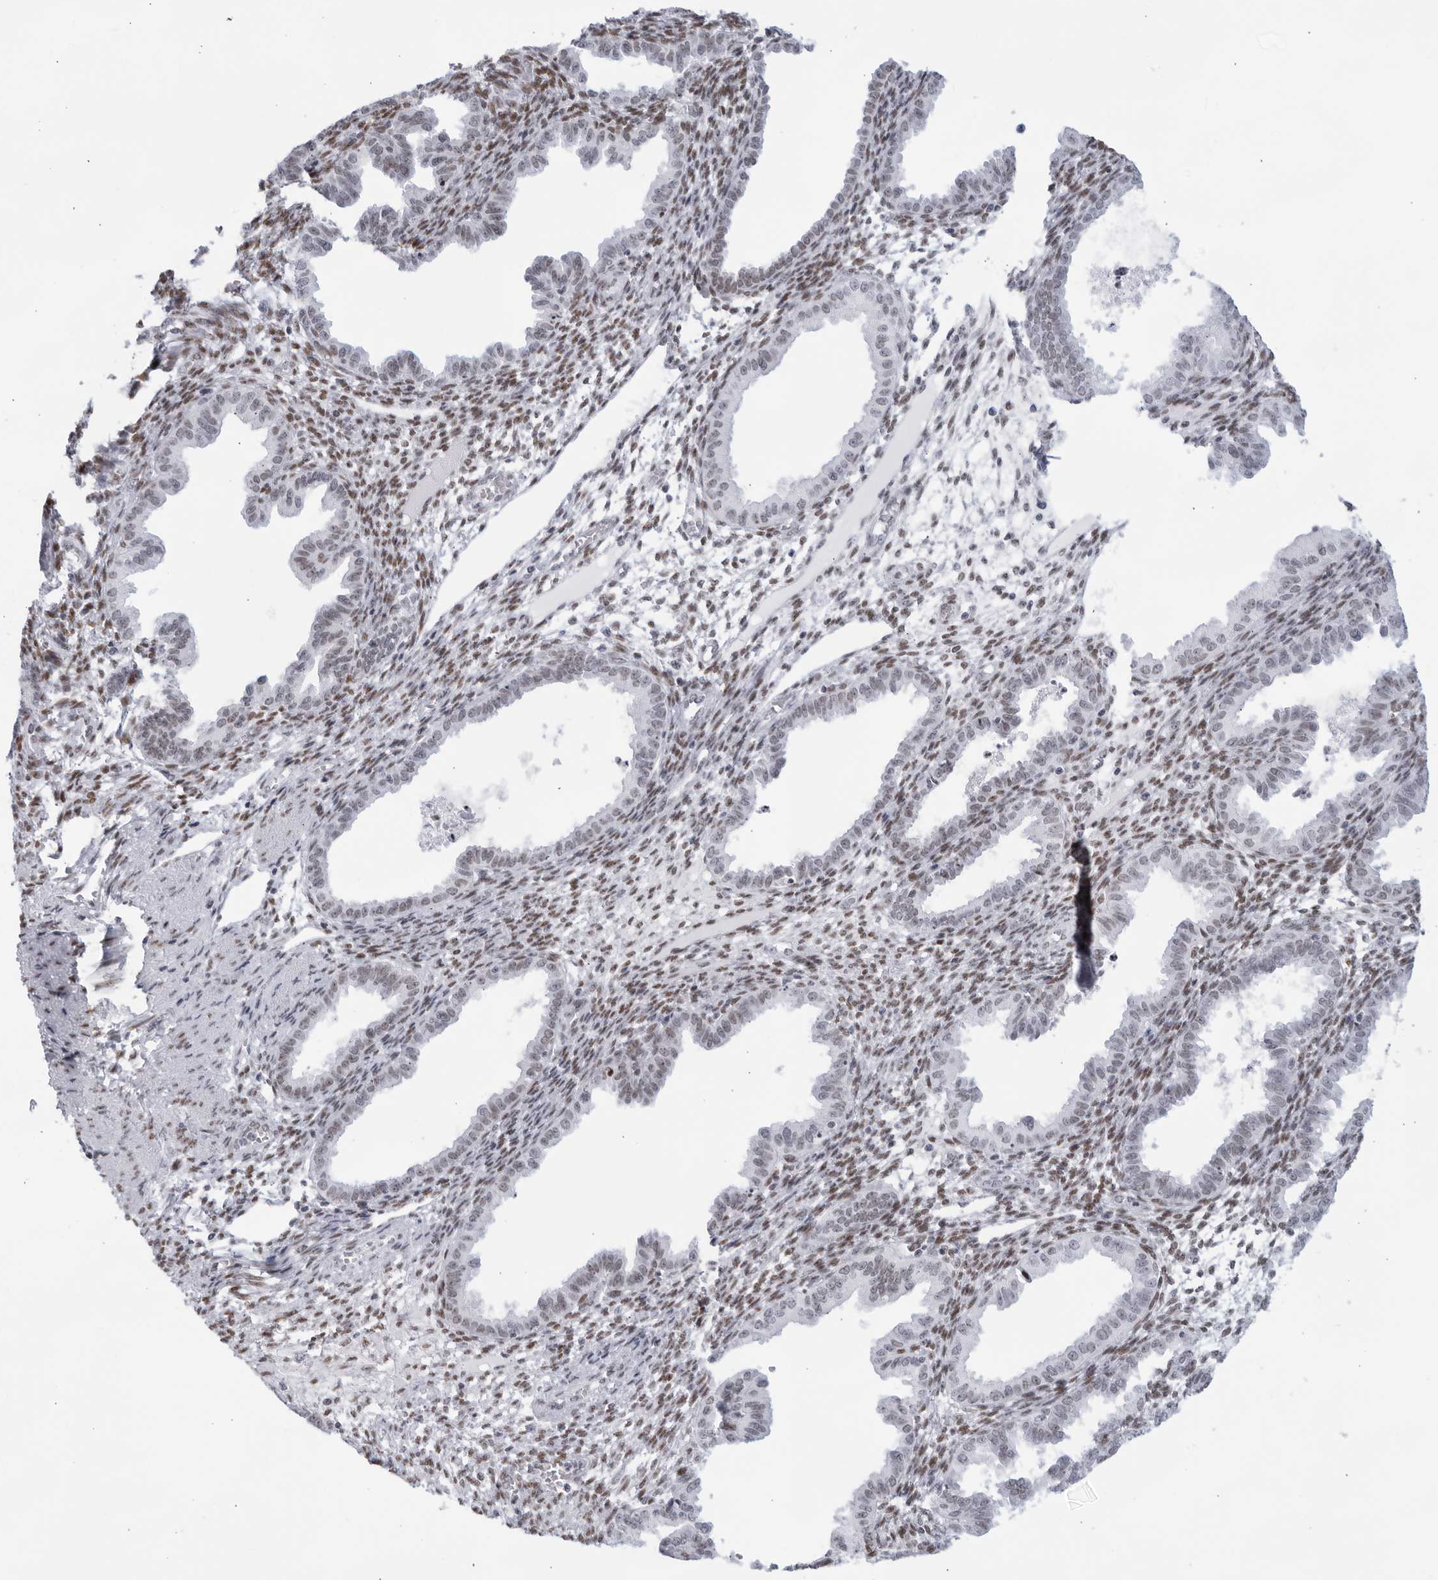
{"staining": {"intensity": "moderate", "quantity": ">75%", "location": "nuclear"}, "tissue": "endometrium", "cell_type": "Cells in endometrial stroma", "image_type": "normal", "snomed": [{"axis": "morphology", "description": "Normal tissue, NOS"}, {"axis": "topography", "description": "Endometrium"}], "caption": "Endometrium stained for a protein (brown) exhibits moderate nuclear positive positivity in about >75% of cells in endometrial stroma.", "gene": "HP1BP3", "patient": {"sex": "female", "age": 33}}